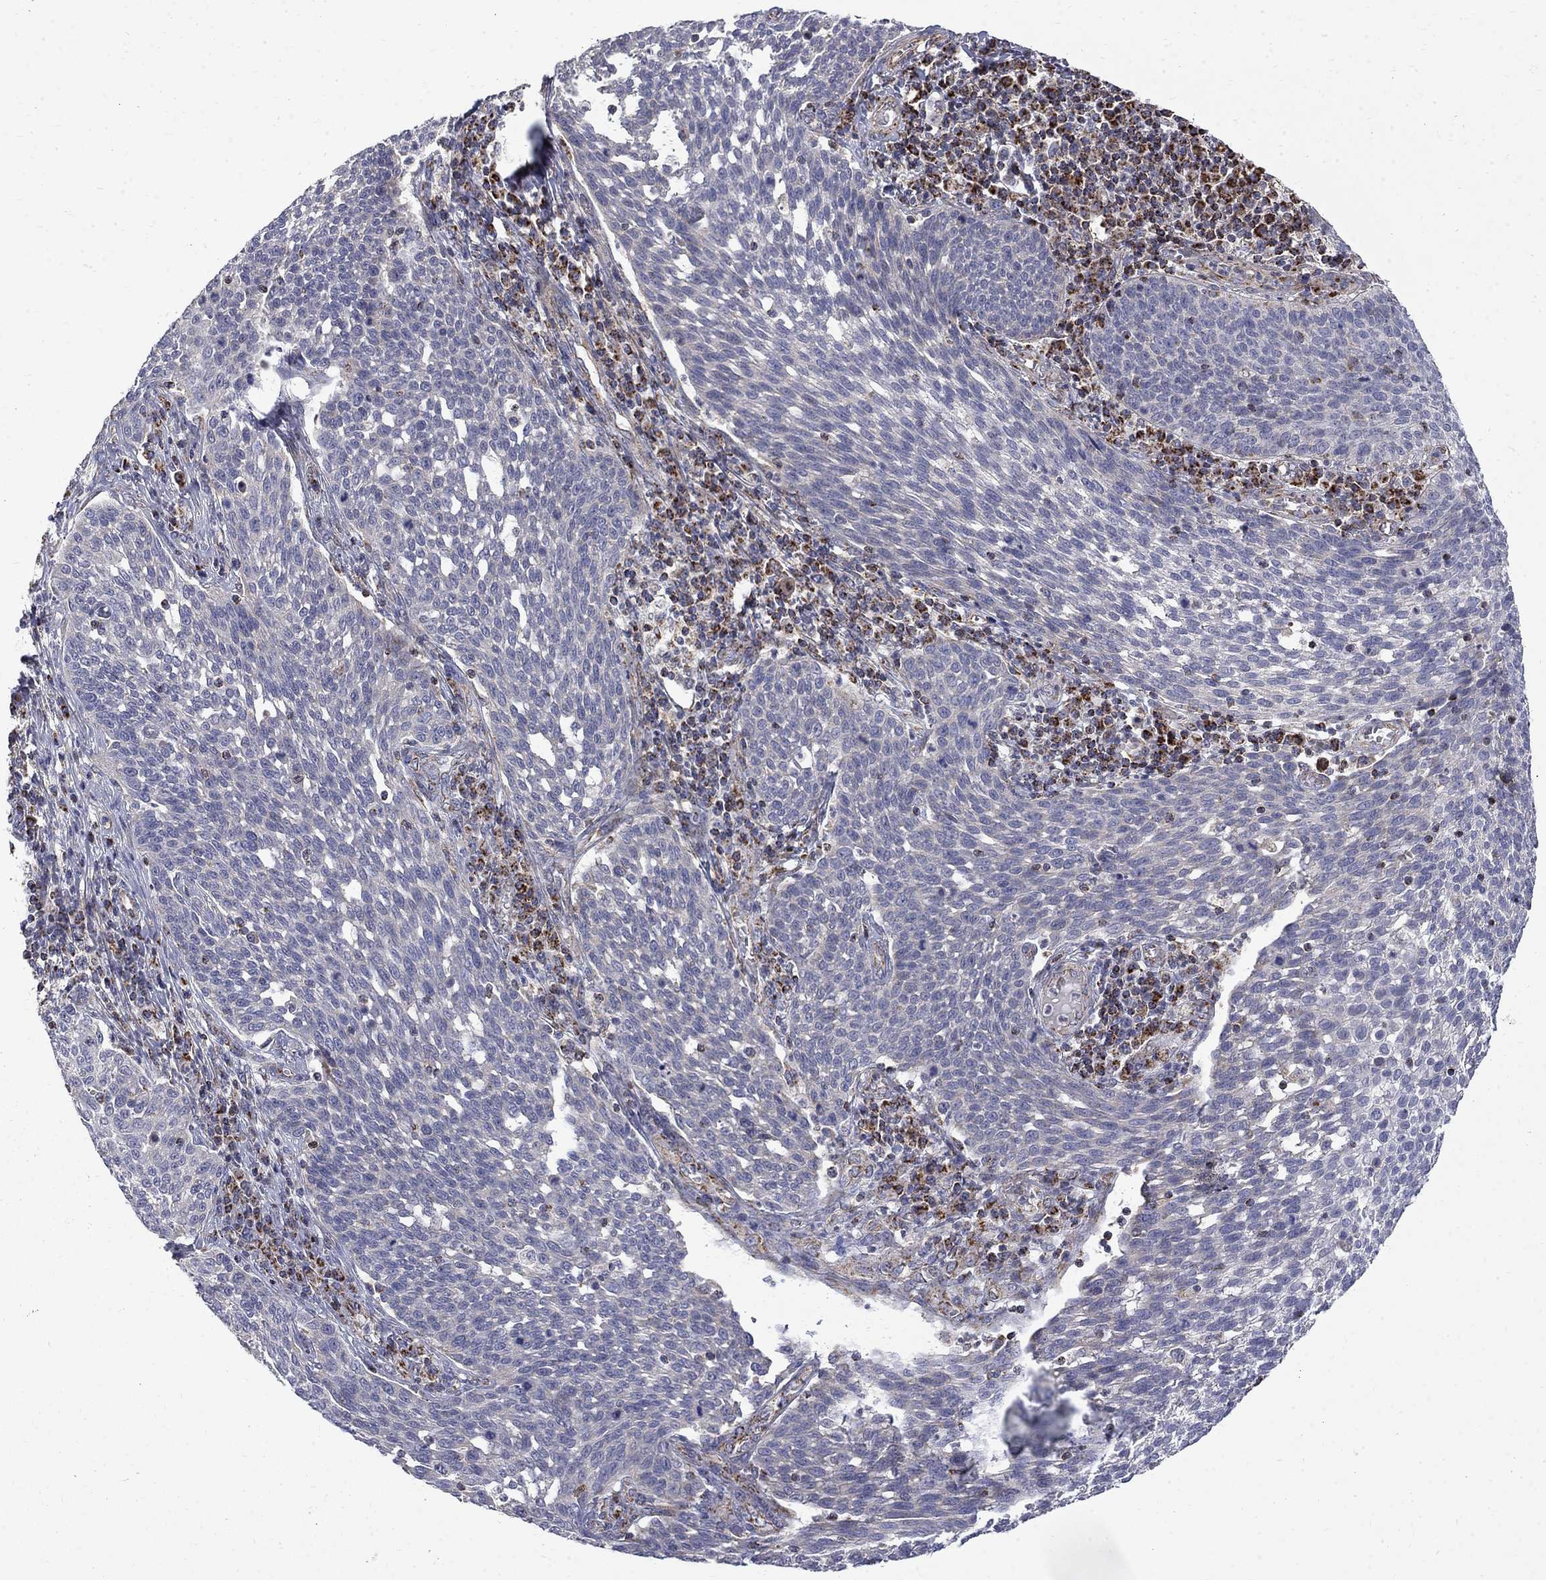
{"staining": {"intensity": "negative", "quantity": "none", "location": "none"}, "tissue": "cervical cancer", "cell_type": "Tumor cells", "image_type": "cancer", "snomed": [{"axis": "morphology", "description": "Squamous cell carcinoma, NOS"}, {"axis": "topography", "description": "Cervix"}], "caption": "IHC of human cervical squamous cell carcinoma demonstrates no positivity in tumor cells.", "gene": "PCBP3", "patient": {"sex": "female", "age": 34}}